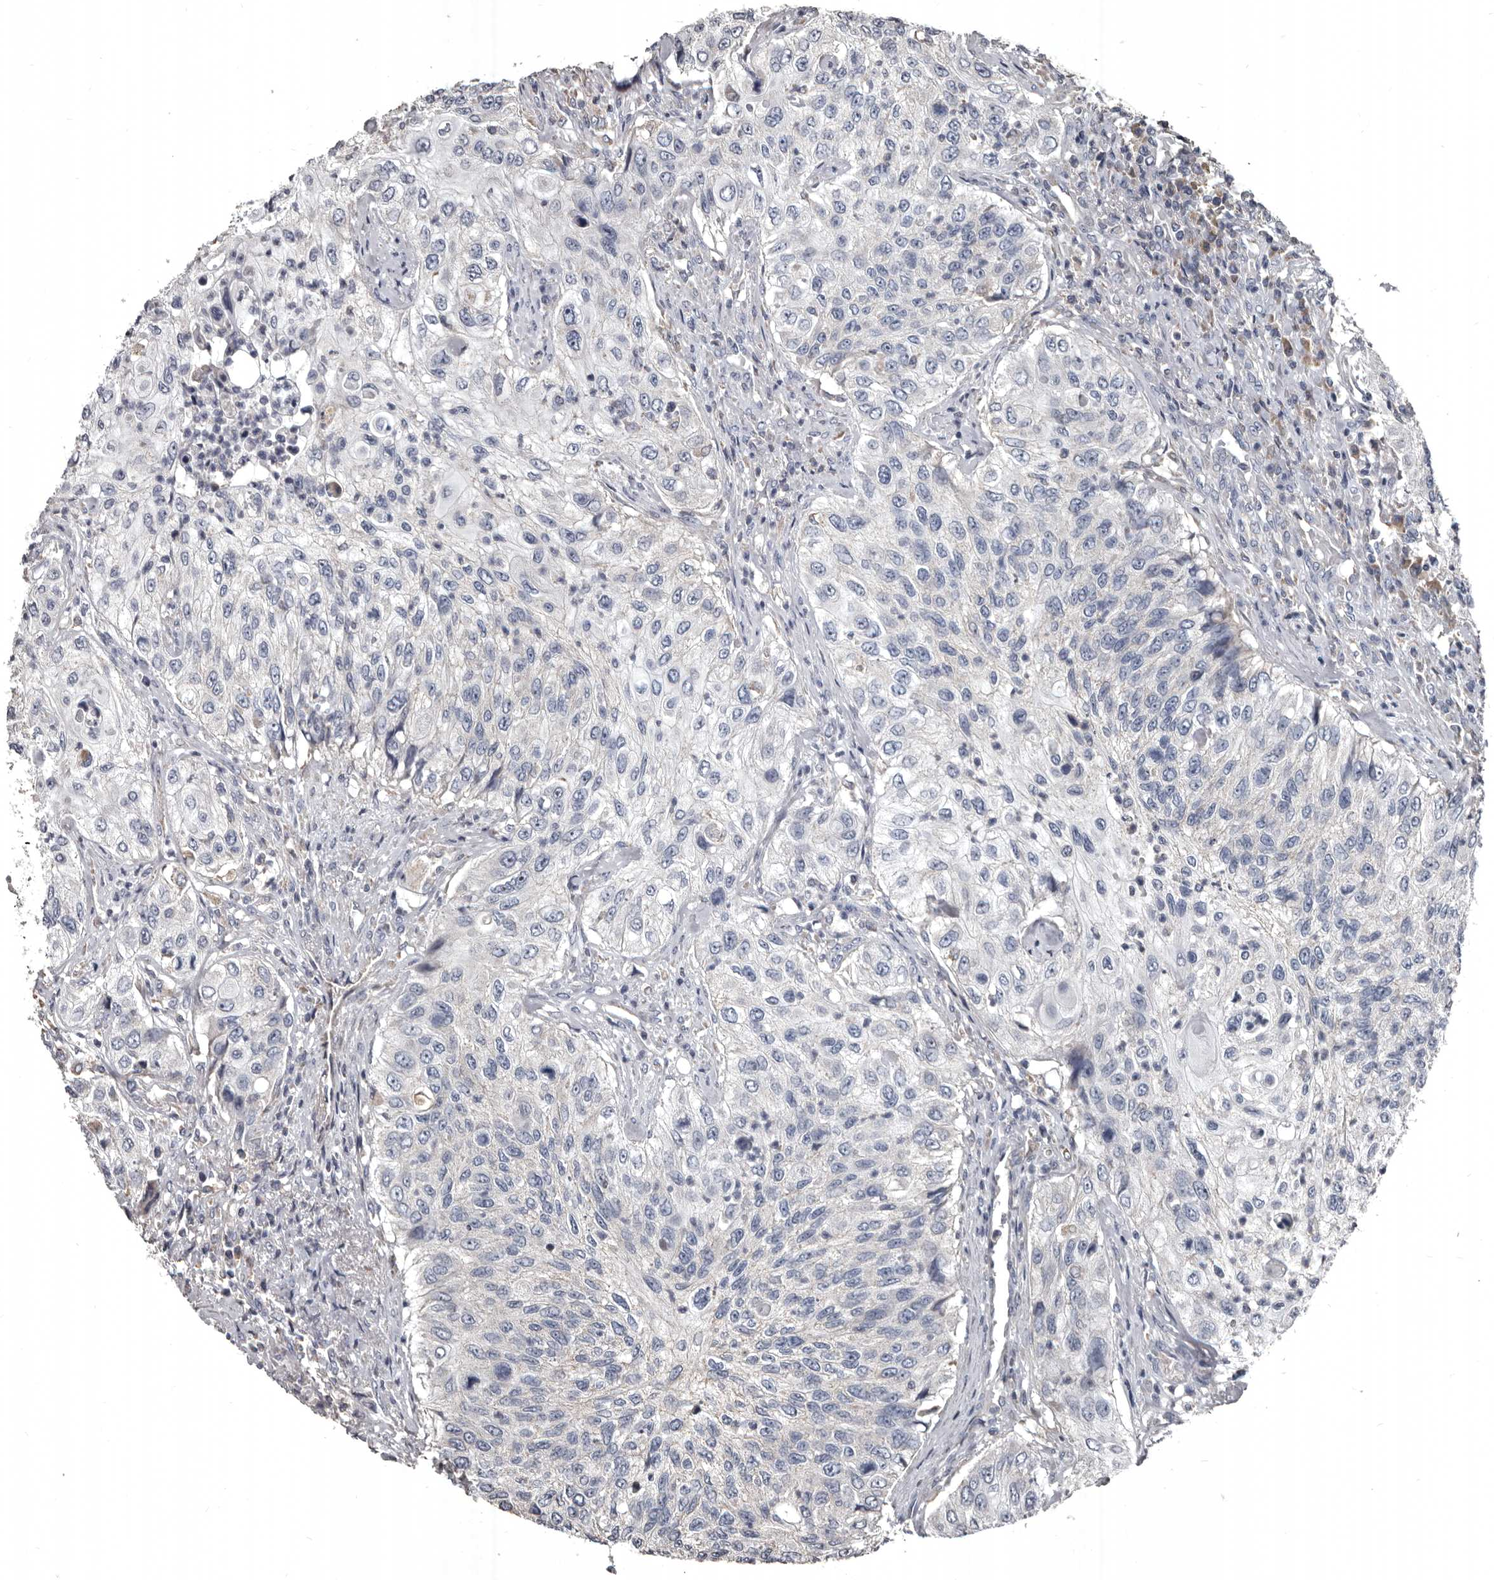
{"staining": {"intensity": "negative", "quantity": "none", "location": "none"}, "tissue": "urothelial cancer", "cell_type": "Tumor cells", "image_type": "cancer", "snomed": [{"axis": "morphology", "description": "Urothelial carcinoma, High grade"}, {"axis": "topography", "description": "Urinary bladder"}], "caption": "Tumor cells are negative for brown protein staining in urothelial carcinoma (high-grade). (DAB immunohistochemistry with hematoxylin counter stain).", "gene": "GREB1", "patient": {"sex": "female", "age": 60}}